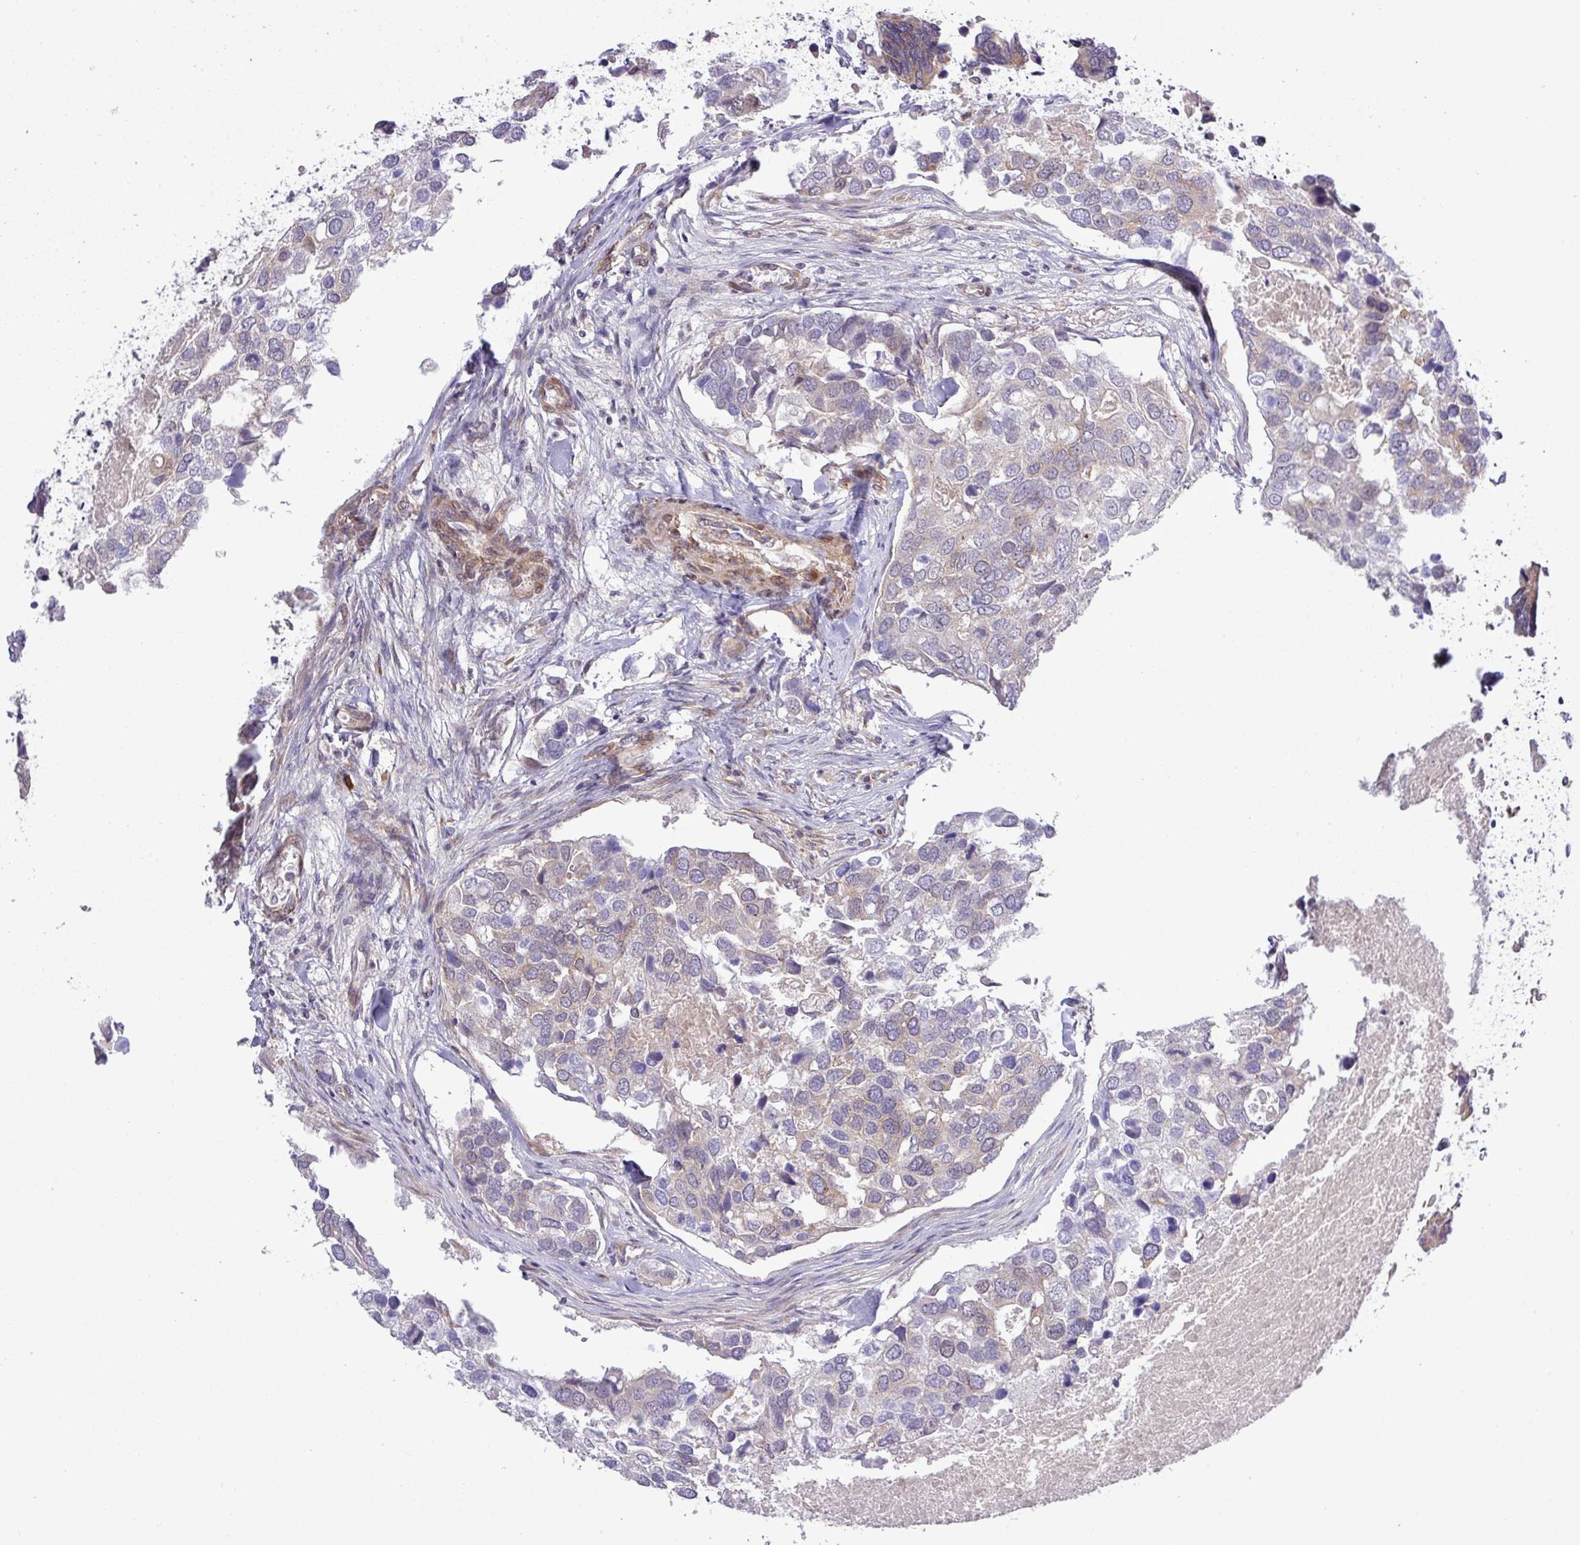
{"staining": {"intensity": "weak", "quantity": "<25%", "location": "cytoplasmic/membranous"}, "tissue": "breast cancer", "cell_type": "Tumor cells", "image_type": "cancer", "snomed": [{"axis": "morphology", "description": "Duct carcinoma"}, {"axis": "topography", "description": "Breast"}], "caption": "IHC of human invasive ductal carcinoma (breast) demonstrates no staining in tumor cells. (DAB (3,3'-diaminobenzidine) immunohistochemistry (IHC) visualized using brightfield microscopy, high magnification).", "gene": "FAM222B", "patient": {"sex": "female", "age": 83}}